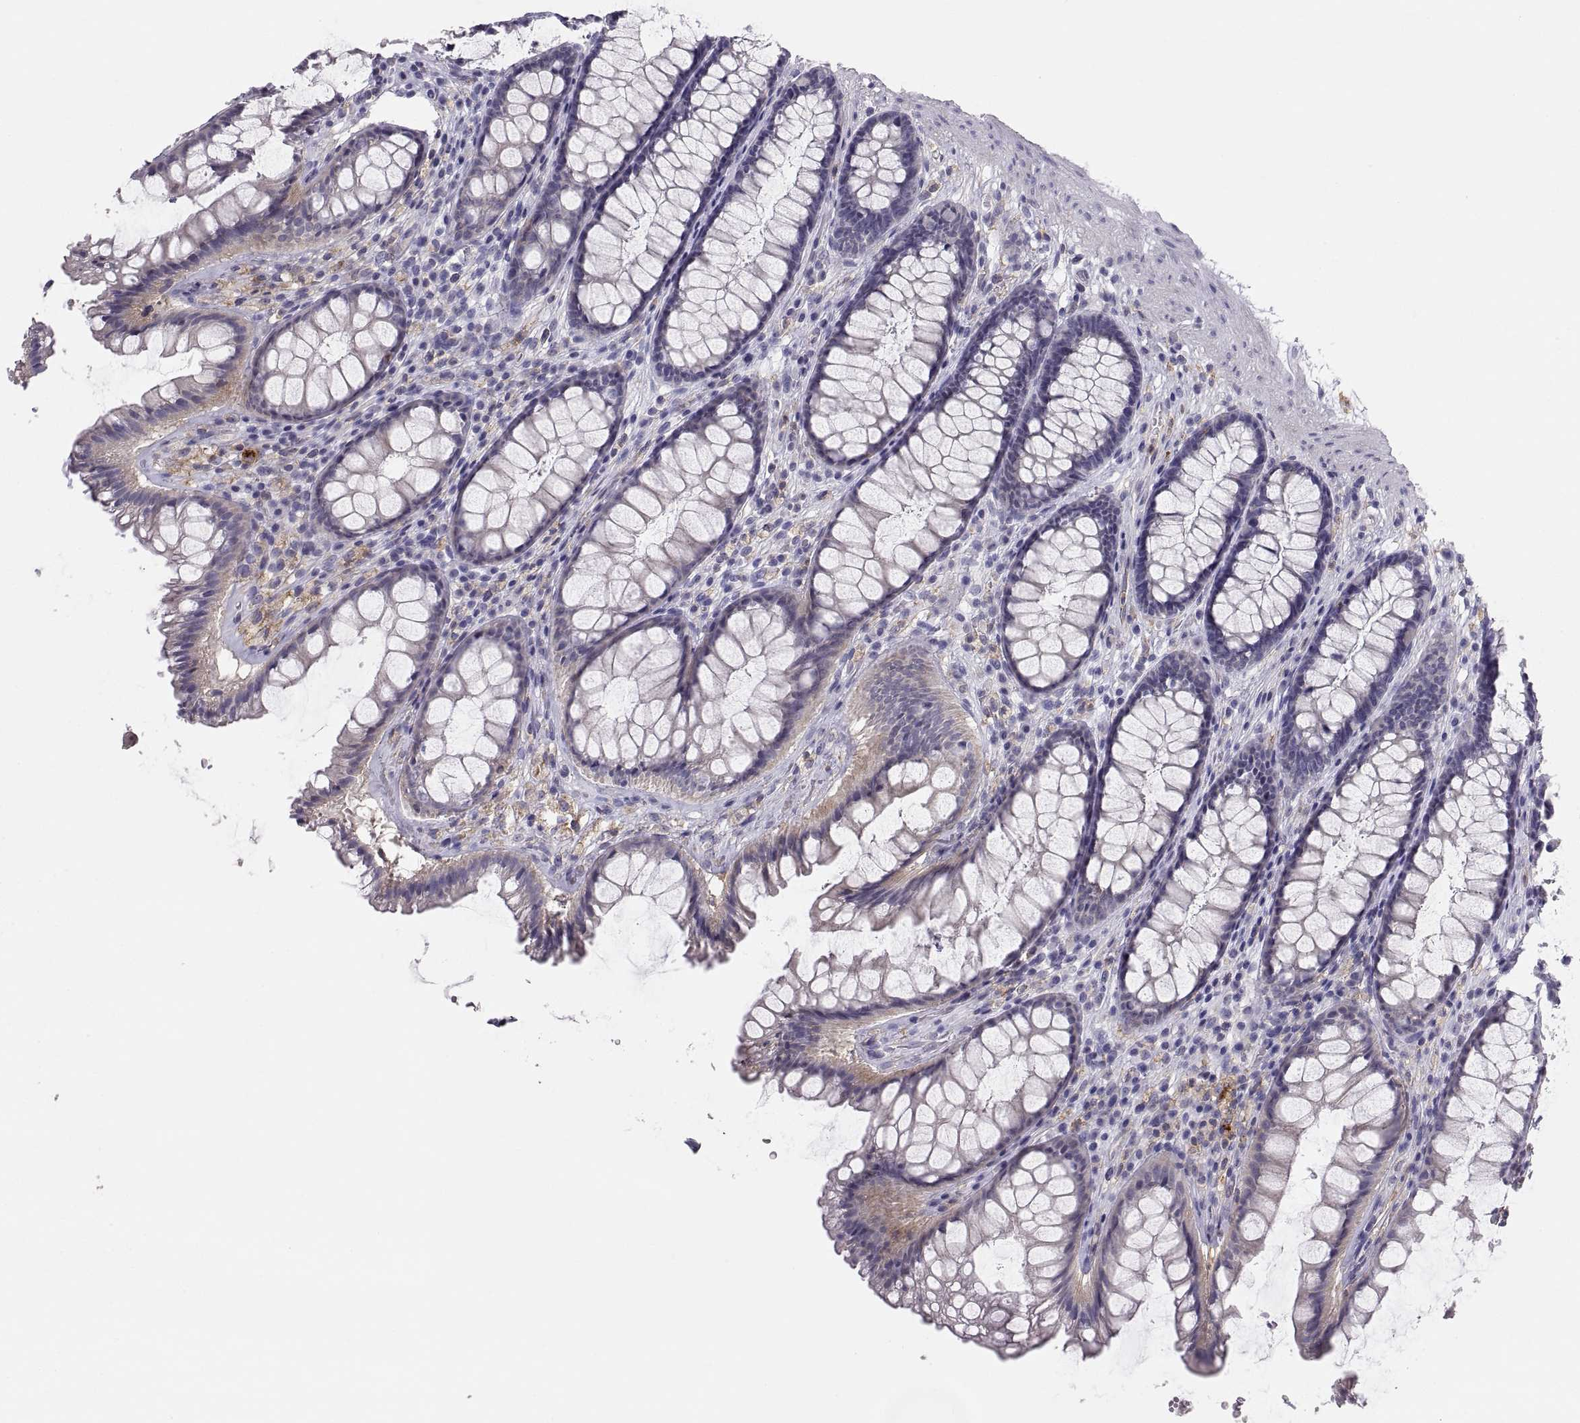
{"staining": {"intensity": "negative", "quantity": "none", "location": "none"}, "tissue": "rectum", "cell_type": "Glandular cells", "image_type": "normal", "snomed": [{"axis": "morphology", "description": "Normal tissue, NOS"}, {"axis": "topography", "description": "Rectum"}], "caption": "Immunohistochemistry photomicrograph of normal human rectum stained for a protein (brown), which demonstrates no expression in glandular cells.", "gene": "RALB", "patient": {"sex": "male", "age": 72}}